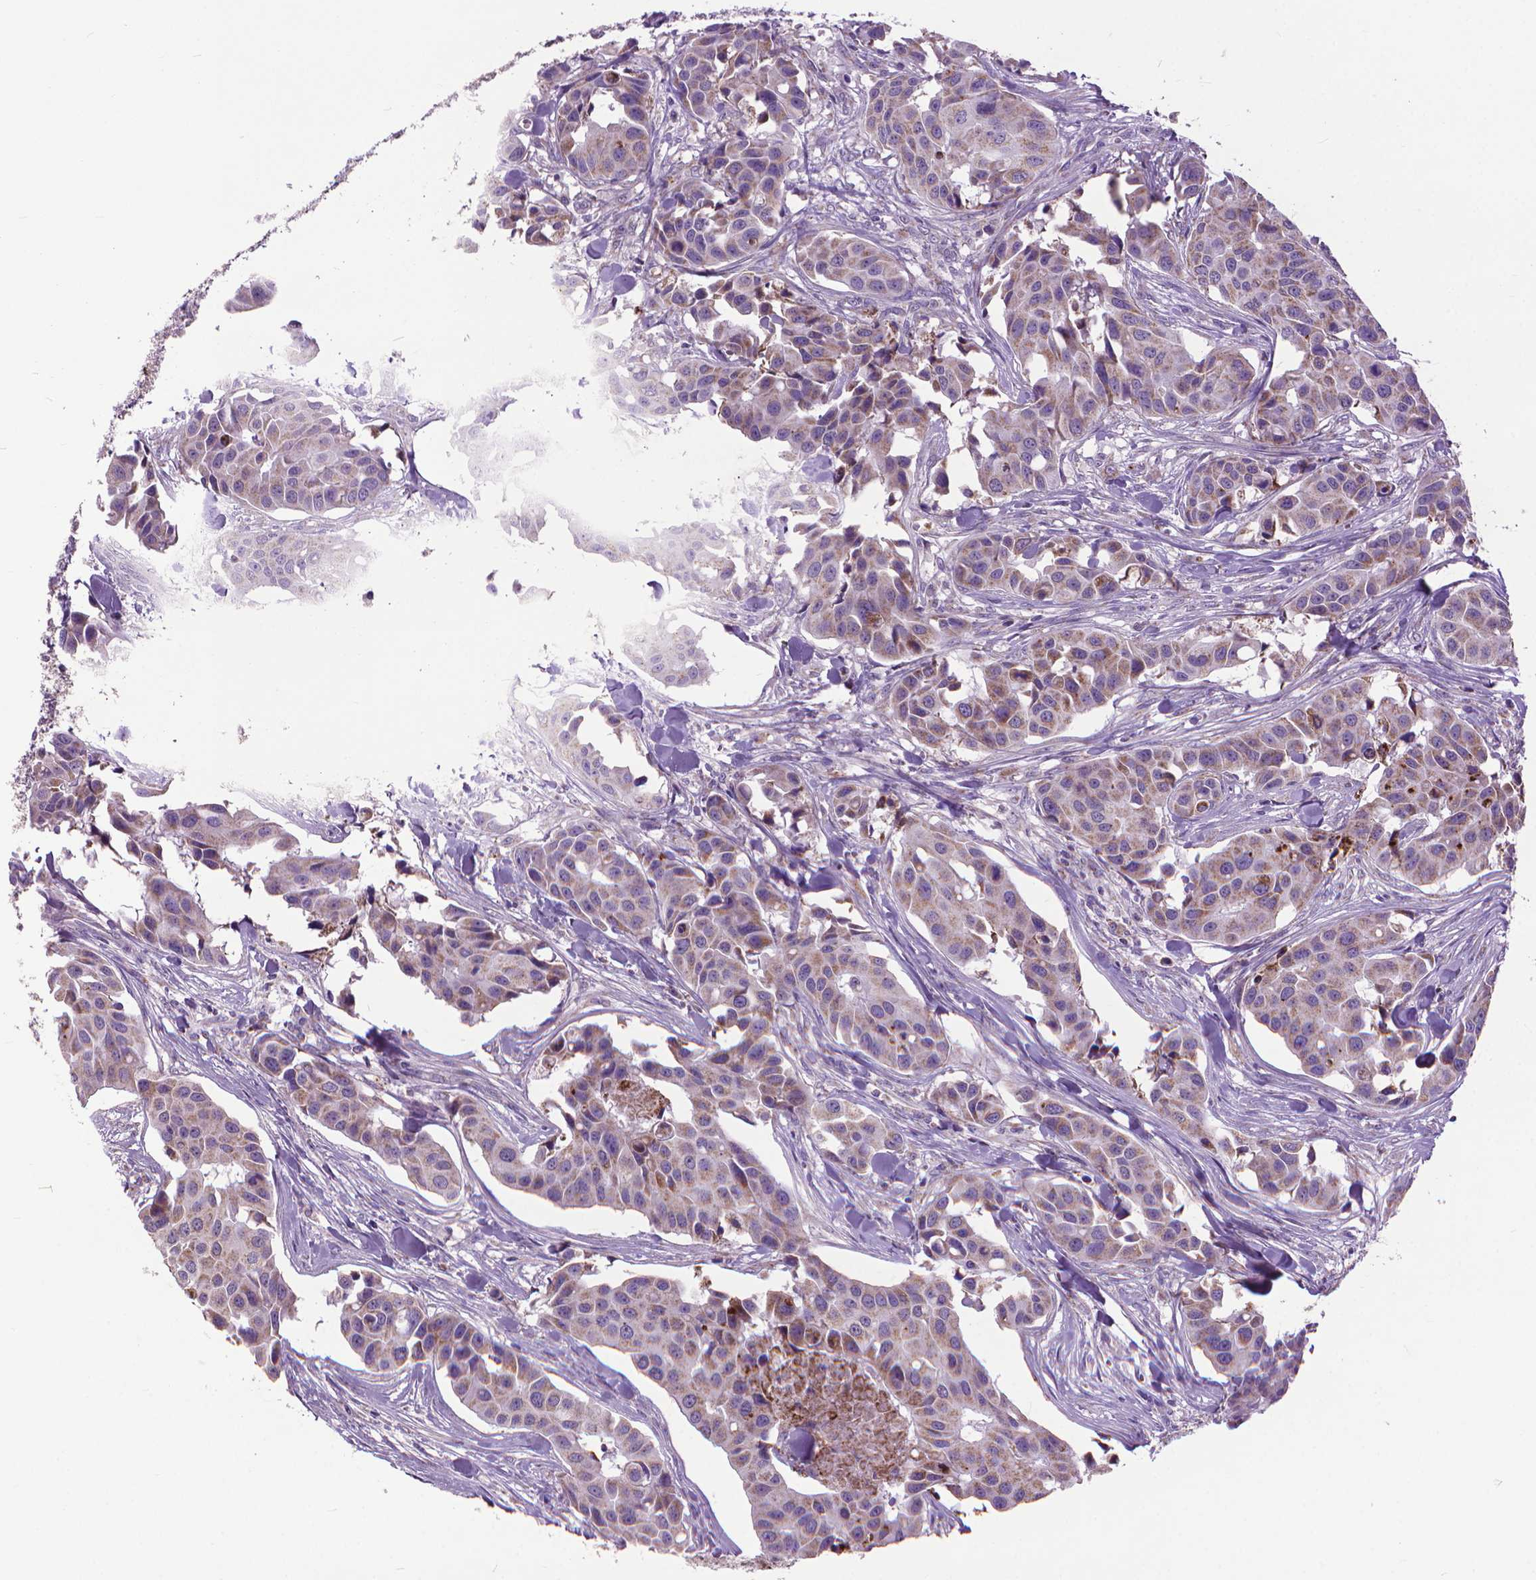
{"staining": {"intensity": "weak", "quantity": "<25%", "location": "cytoplasmic/membranous"}, "tissue": "head and neck cancer", "cell_type": "Tumor cells", "image_type": "cancer", "snomed": [{"axis": "morphology", "description": "Adenocarcinoma, NOS"}, {"axis": "topography", "description": "Head-Neck"}], "caption": "This is a micrograph of immunohistochemistry (IHC) staining of head and neck cancer (adenocarcinoma), which shows no staining in tumor cells.", "gene": "VDAC1", "patient": {"sex": "male", "age": 76}}